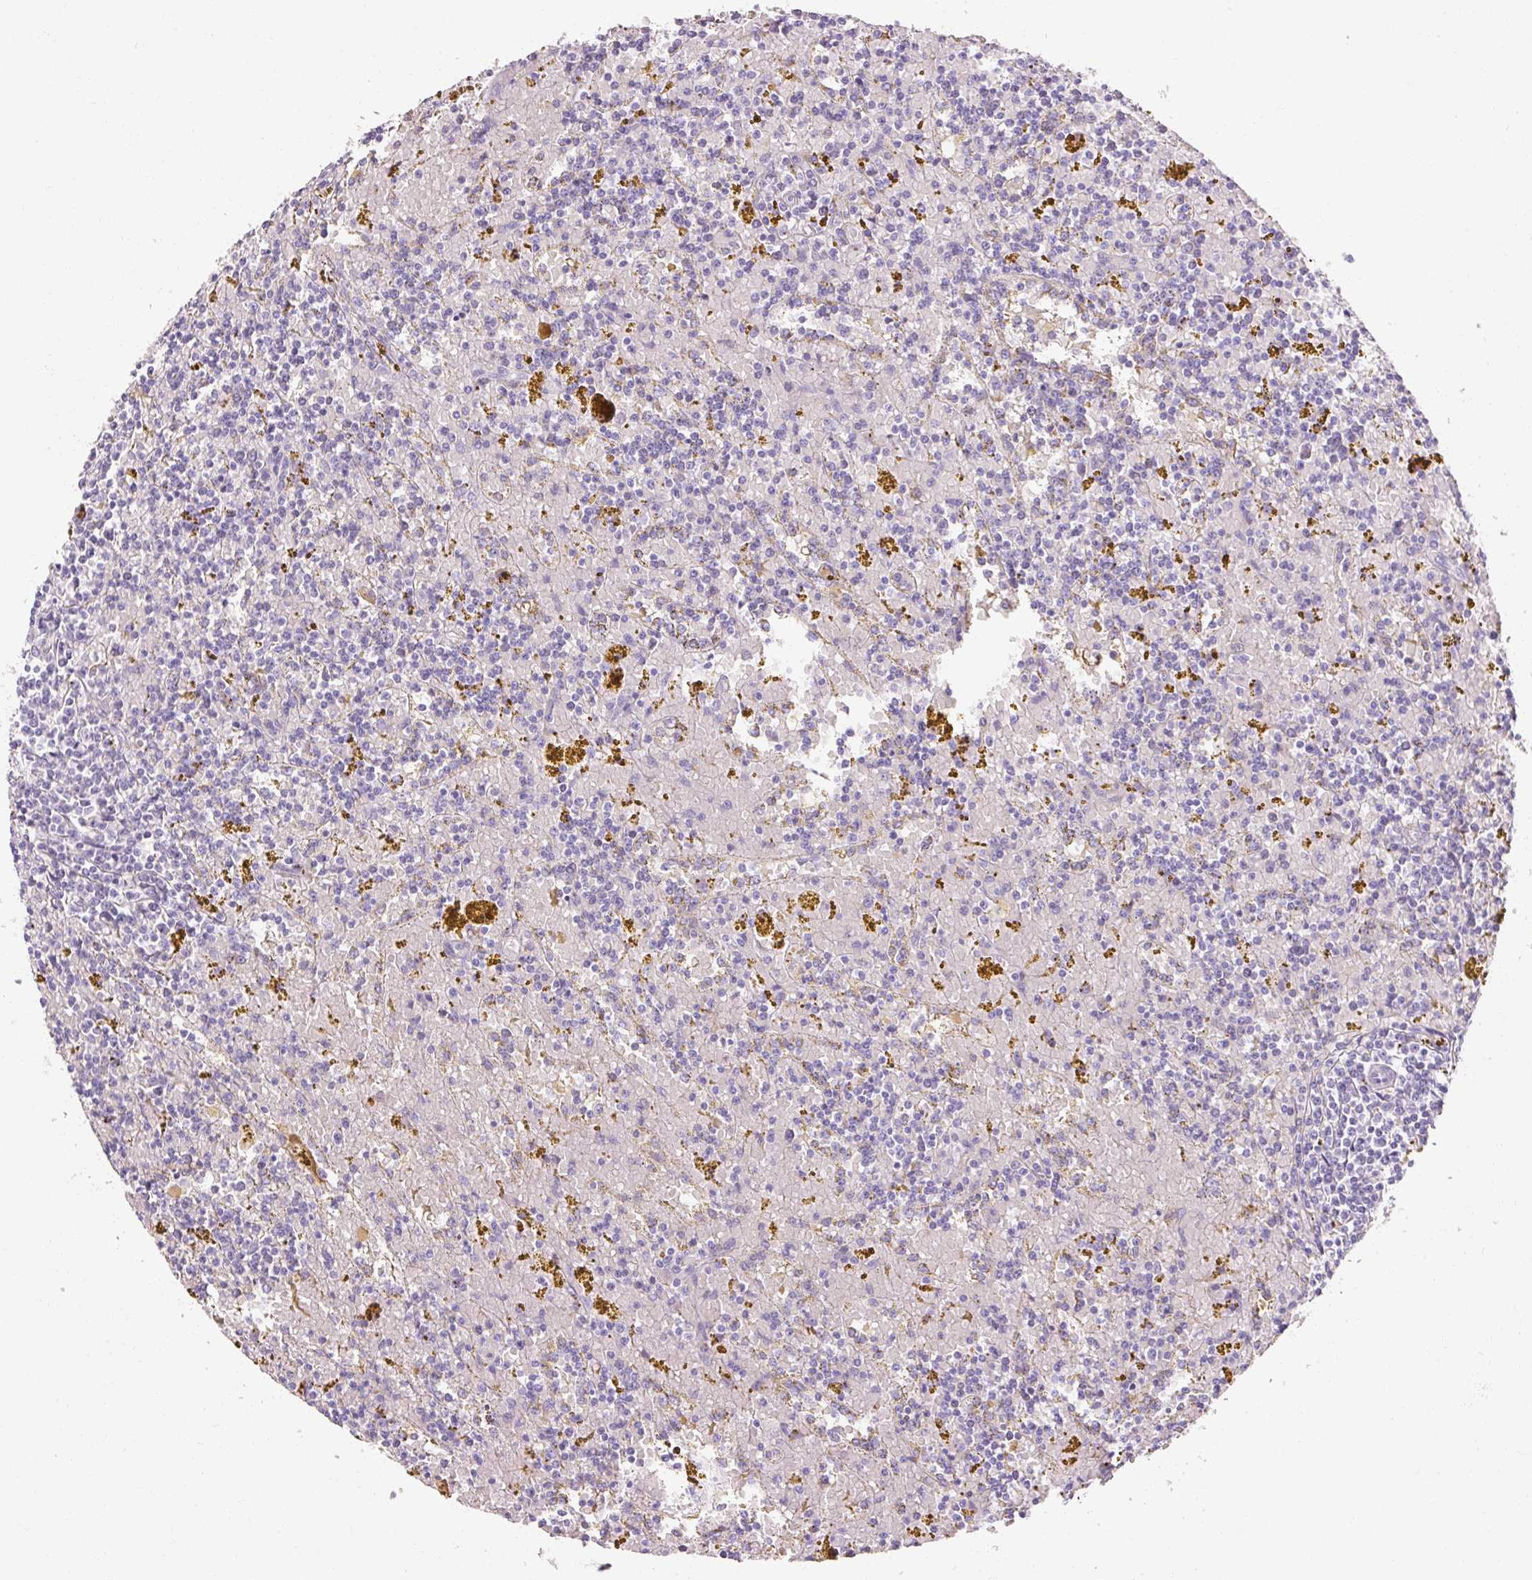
{"staining": {"intensity": "negative", "quantity": "none", "location": "none"}, "tissue": "lymphoma", "cell_type": "Tumor cells", "image_type": "cancer", "snomed": [{"axis": "morphology", "description": "Malignant lymphoma, non-Hodgkin's type, Low grade"}, {"axis": "topography", "description": "Spleen"}, {"axis": "topography", "description": "Lymph node"}], "caption": "An immunohistochemistry photomicrograph of lymphoma is shown. There is no staining in tumor cells of lymphoma. (Brightfield microscopy of DAB immunohistochemistry at high magnification).", "gene": "NFE2L3", "patient": {"sex": "female", "age": 66}}